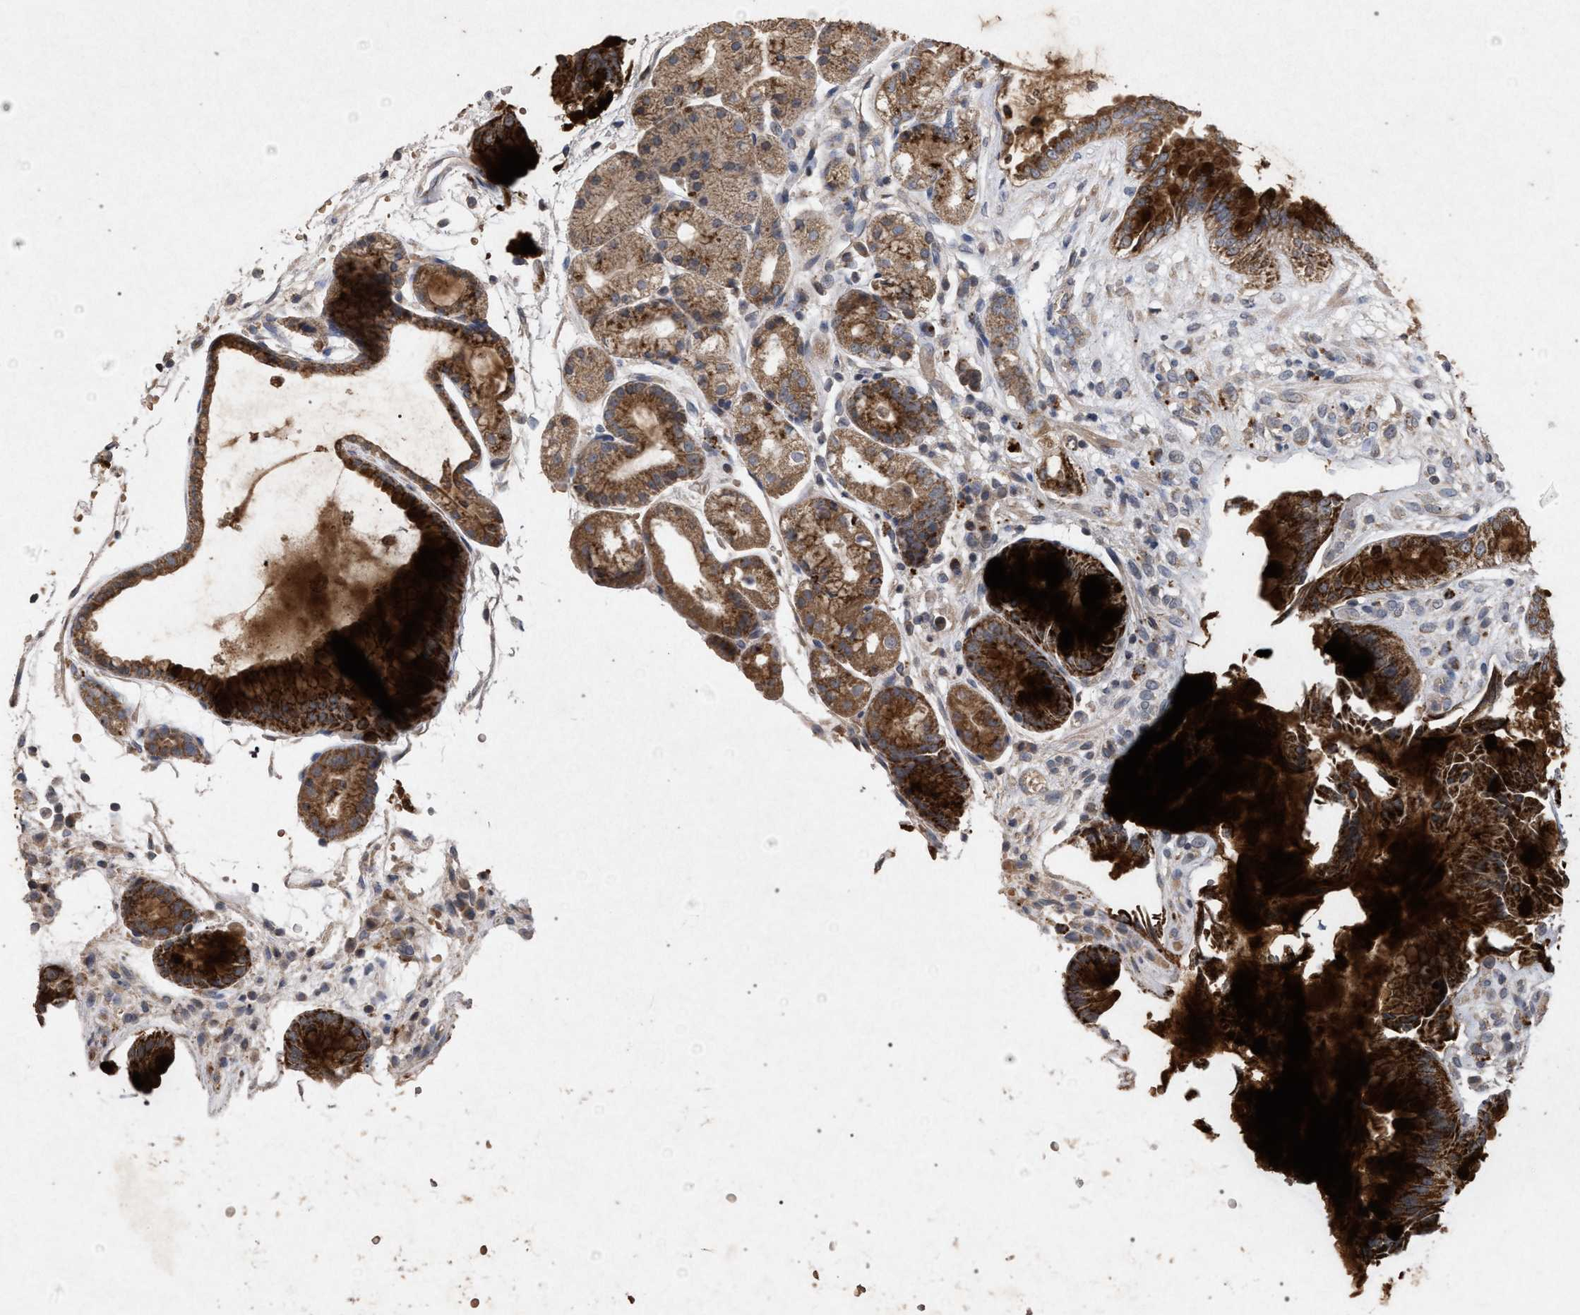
{"staining": {"intensity": "strong", "quantity": ">75%", "location": "cytoplasmic/membranous"}, "tissue": "stomach", "cell_type": "Glandular cells", "image_type": "normal", "snomed": [{"axis": "morphology", "description": "Normal tissue, NOS"}, {"axis": "topography", "description": "Stomach, upper"}], "caption": "Protein analysis of benign stomach reveals strong cytoplasmic/membranous expression in approximately >75% of glandular cells.", "gene": "PKD2L1", "patient": {"sex": "male", "age": 72}}